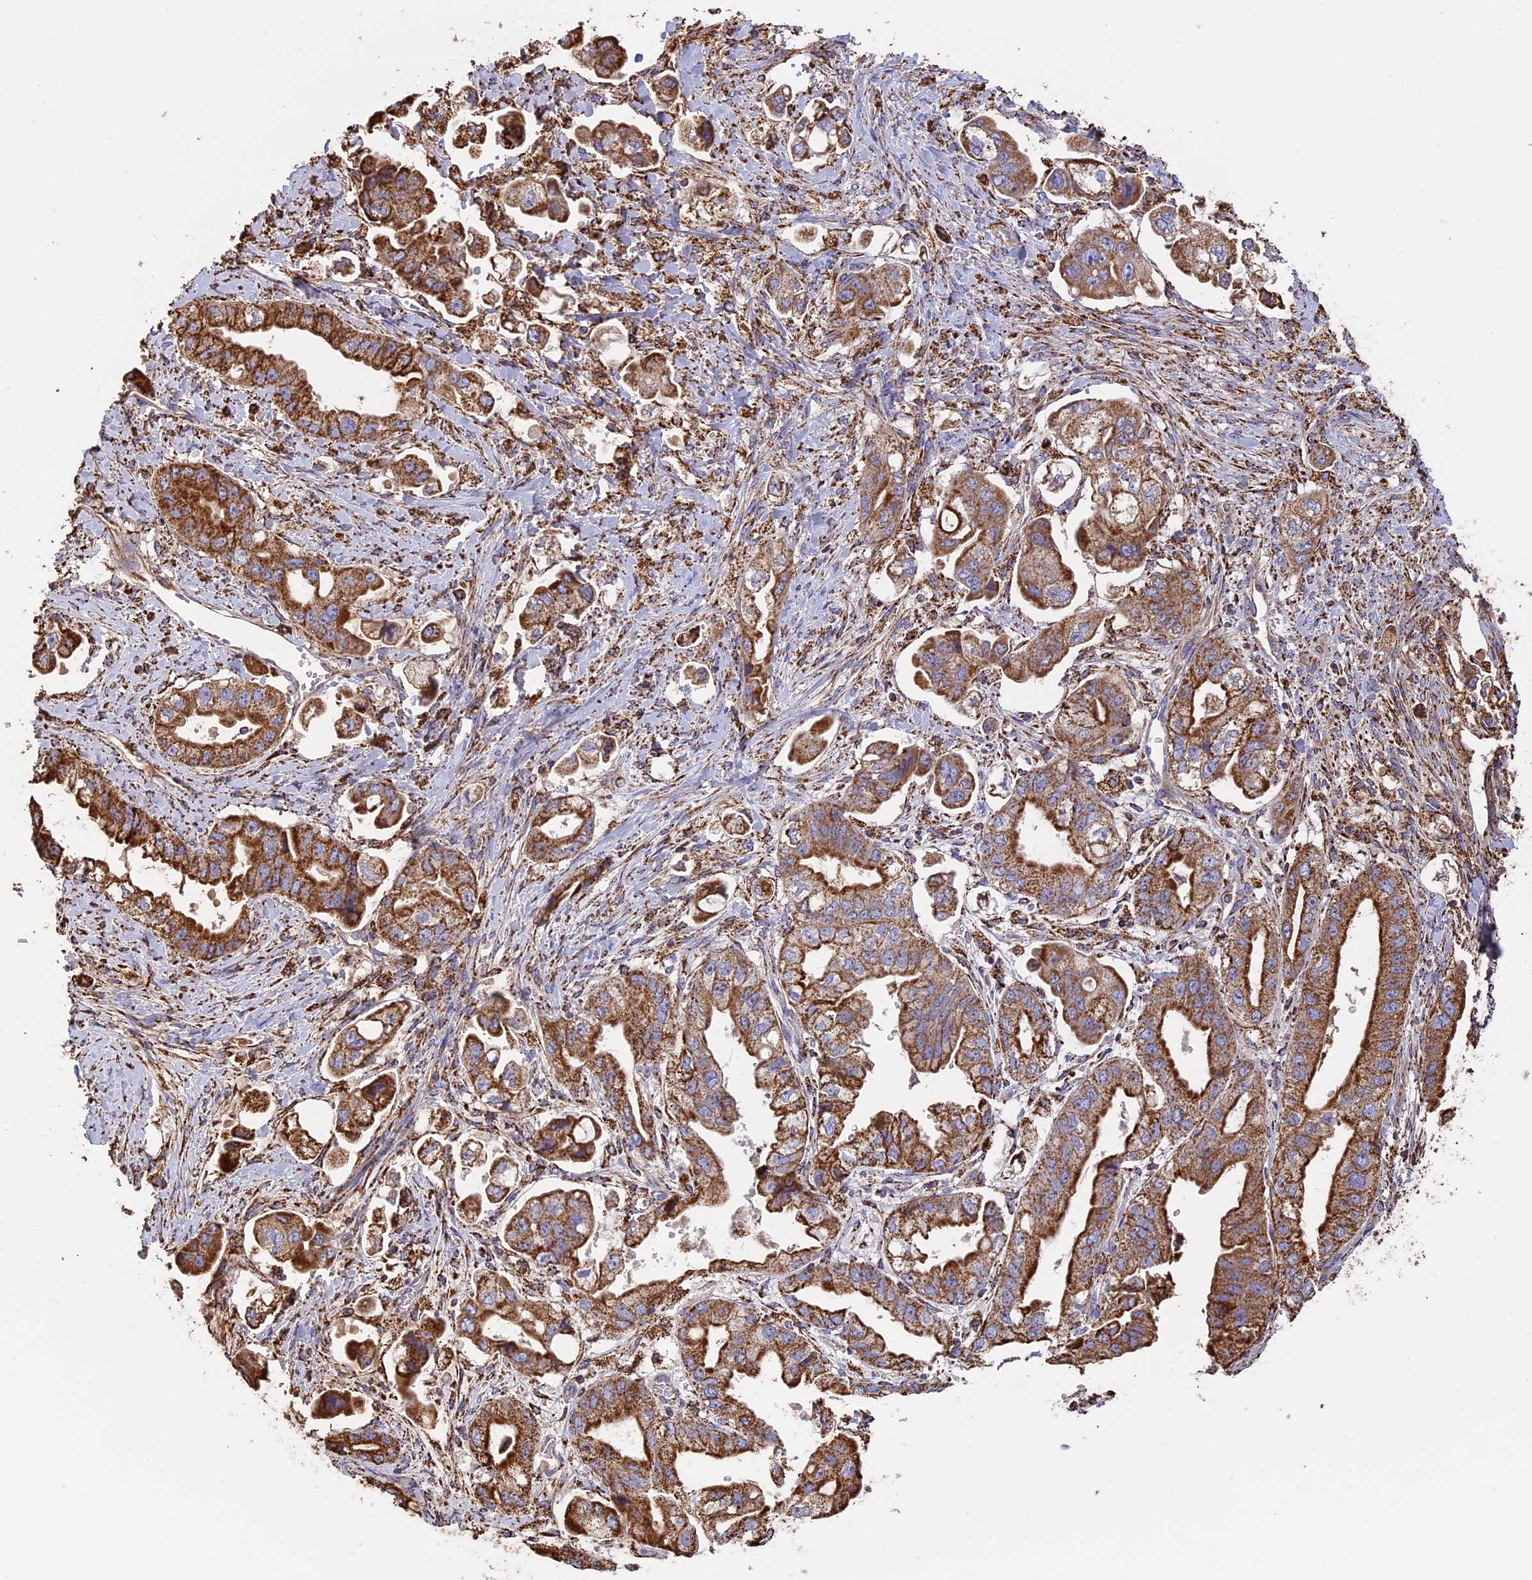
{"staining": {"intensity": "strong", "quantity": ">75%", "location": "cytoplasmic/membranous"}, "tissue": "stomach cancer", "cell_type": "Tumor cells", "image_type": "cancer", "snomed": [{"axis": "morphology", "description": "Adenocarcinoma, NOS"}, {"axis": "topography", "description": "Stomach"}], "caption": "Stomach cancer (adenocarcinoma) was stained to show a protein in brown. There is high levels of strong cytoplasmic/membranous expression in about >75% of tumor cells. (Stains: DAB (3,3'-diaminobenzidine) in brown, nuclei in blue, Microscopy: brightfield microscopy at high magnification).", "gene": "KCNG1", "patient": {"sex": "male", "age": 62}}